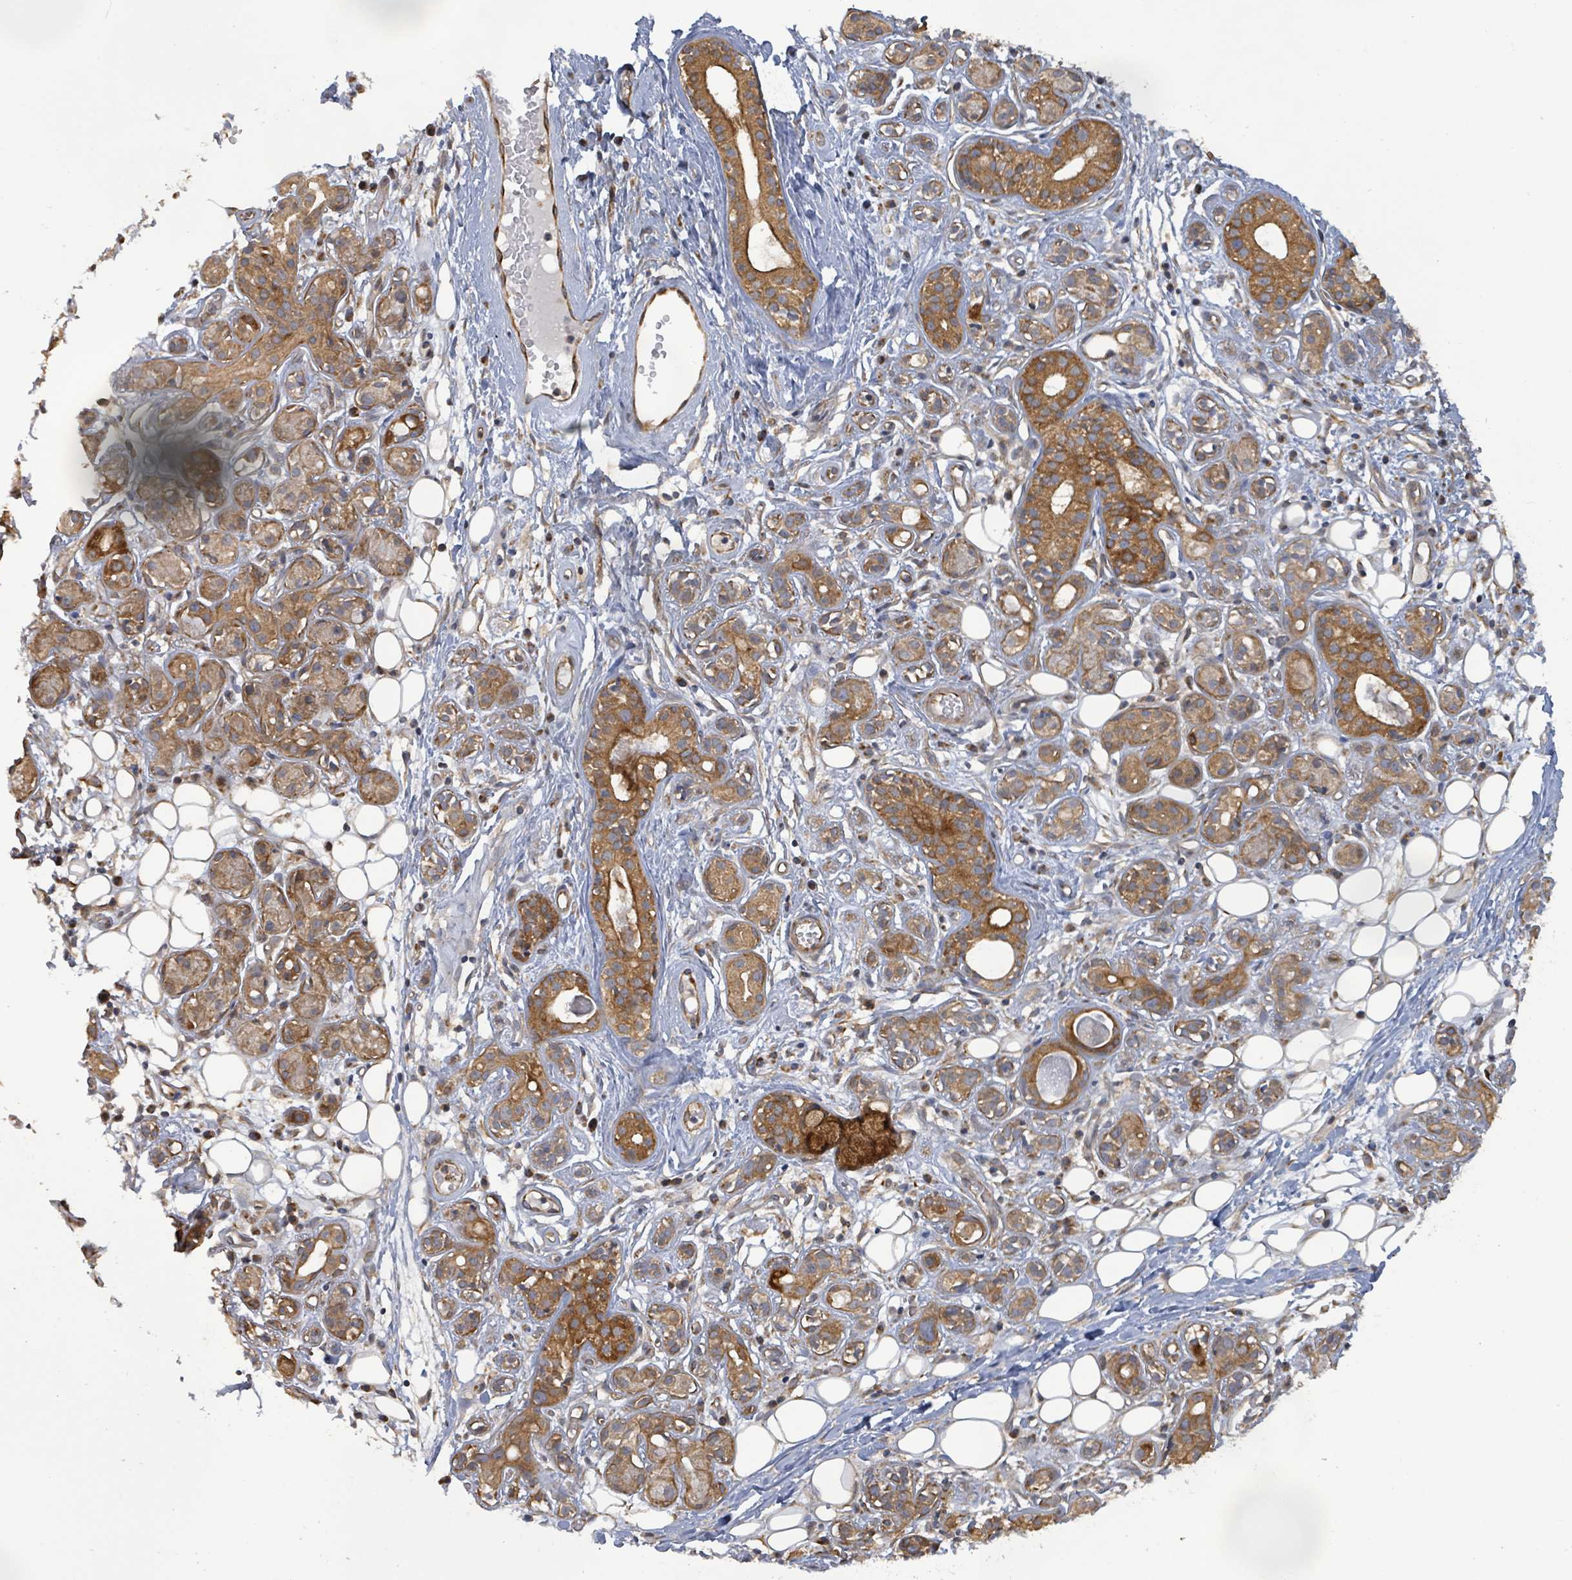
{"staining": {"intensity": "moderate", "quantity": "25%-75%", "location": "cytoplasmic/membranous"}, "tissue": "salivary gland", "cell_type": "Glandular cells", "image_type": "normal", "snomed": [{"axis": "morphology", "description": "Normal tissue, NOS"}, {"axis": "topography", "description": "Salivary gland"}], "caption": "Immunohistochemical staining of normal salivary gland displays medium levels of moderate cytoplasmic/membranous expression in approximately 25%-75% of glandular cells. The protein of interest is stained brown, and the nuclei are stained in blue (DAB (3,3'-diaminobenzidine) IHC with brightfield microscopy, high magnification).", "gene": "KBTBD11", "patient": {"sex": "male", "age": 54}}